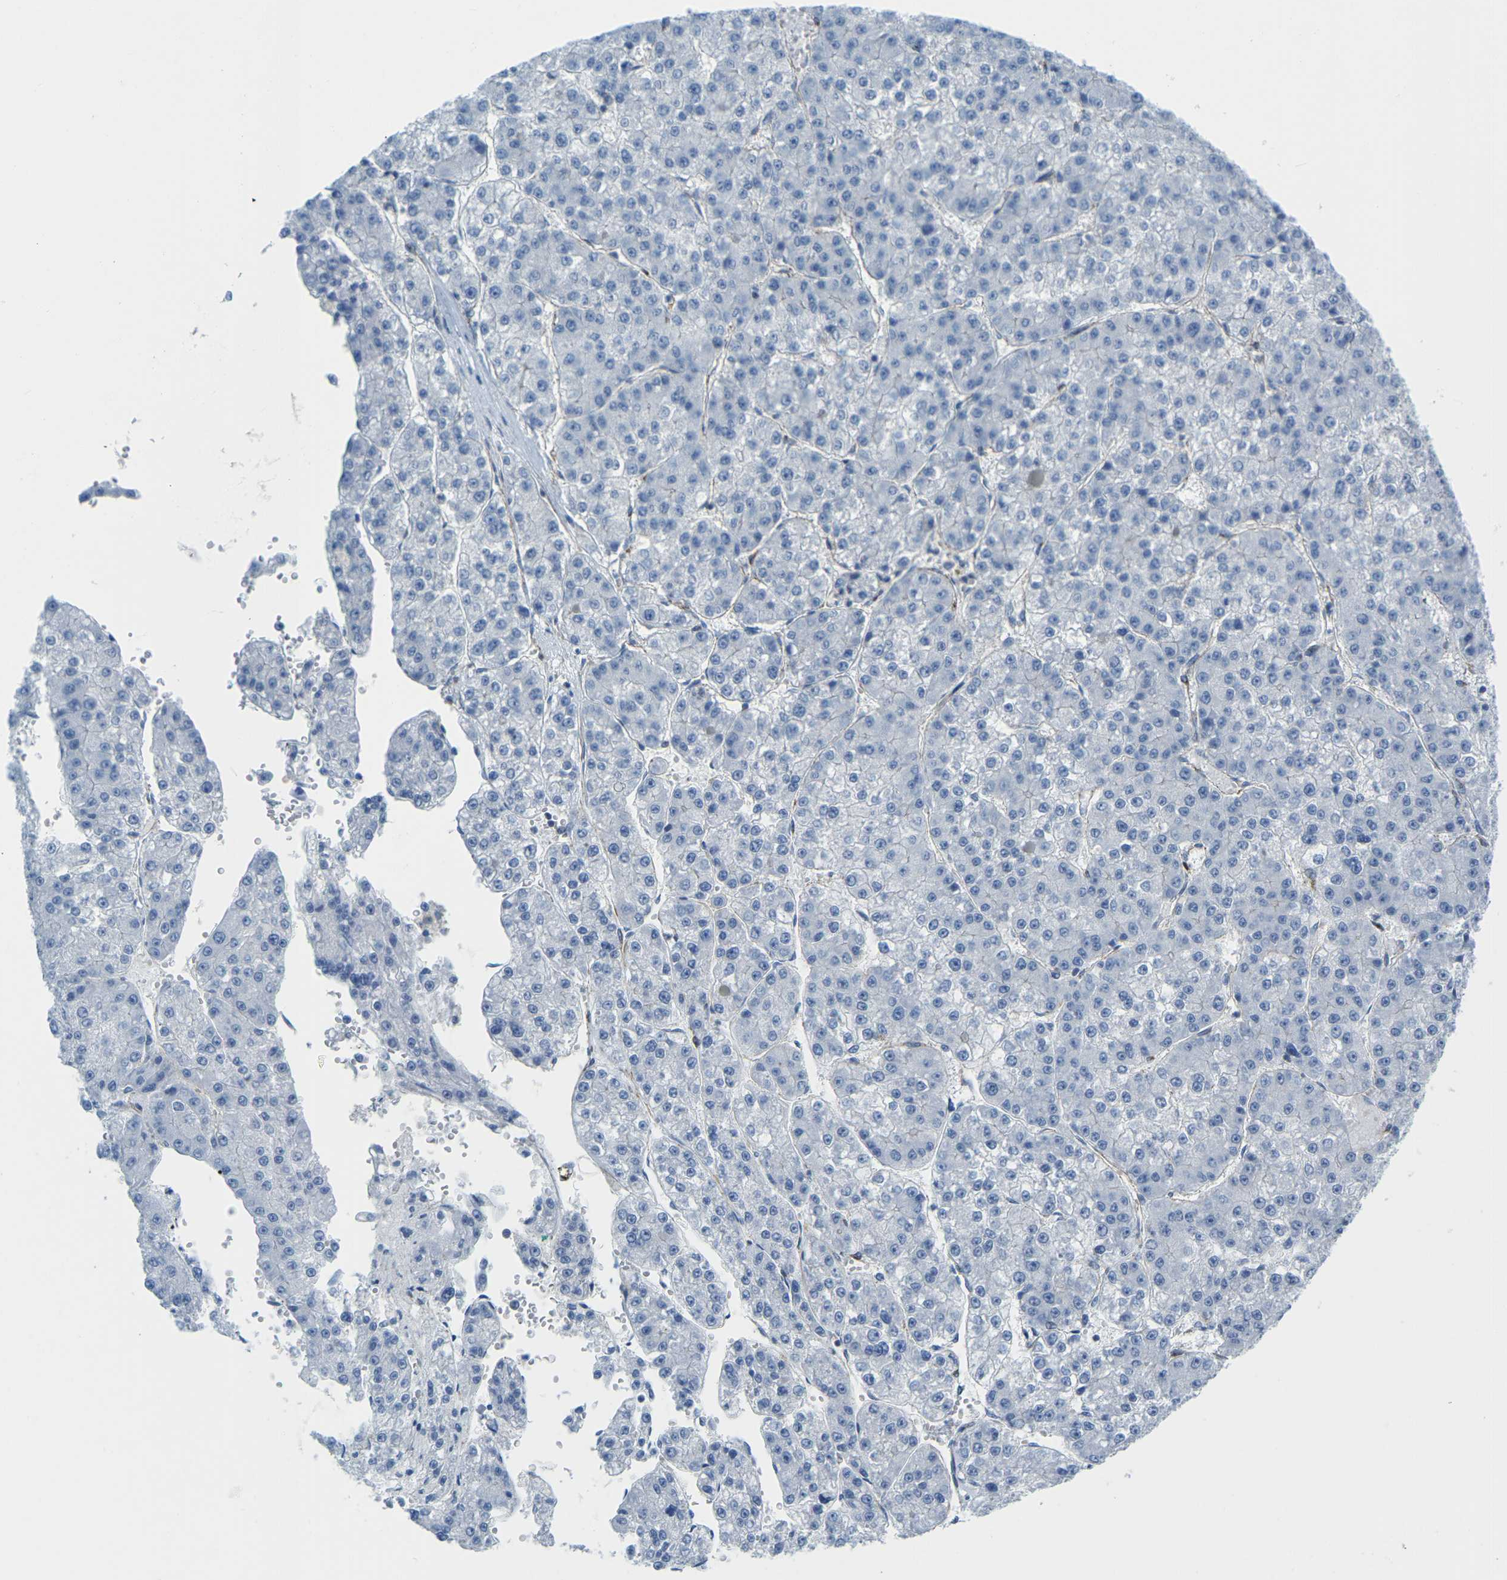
{"staining": {"intensity": "negative", "quantity": "none", "location": "none"}, "tissue": "liver cancer", "cell_type": "Tumor cells", "image_type": "cancer", "snomed": [{"axis": "morphology", "description": "Carcinoma, Hepatocellular, NOS"}, {"axis": "topography", "description": "Liver"}], "caption": "This is a photomicrograph of IHC staining of liver cancer, which shows no positivity in tumor cells.", "gene": "MYL3", "patient": {"sex": "female", "age": 73}}